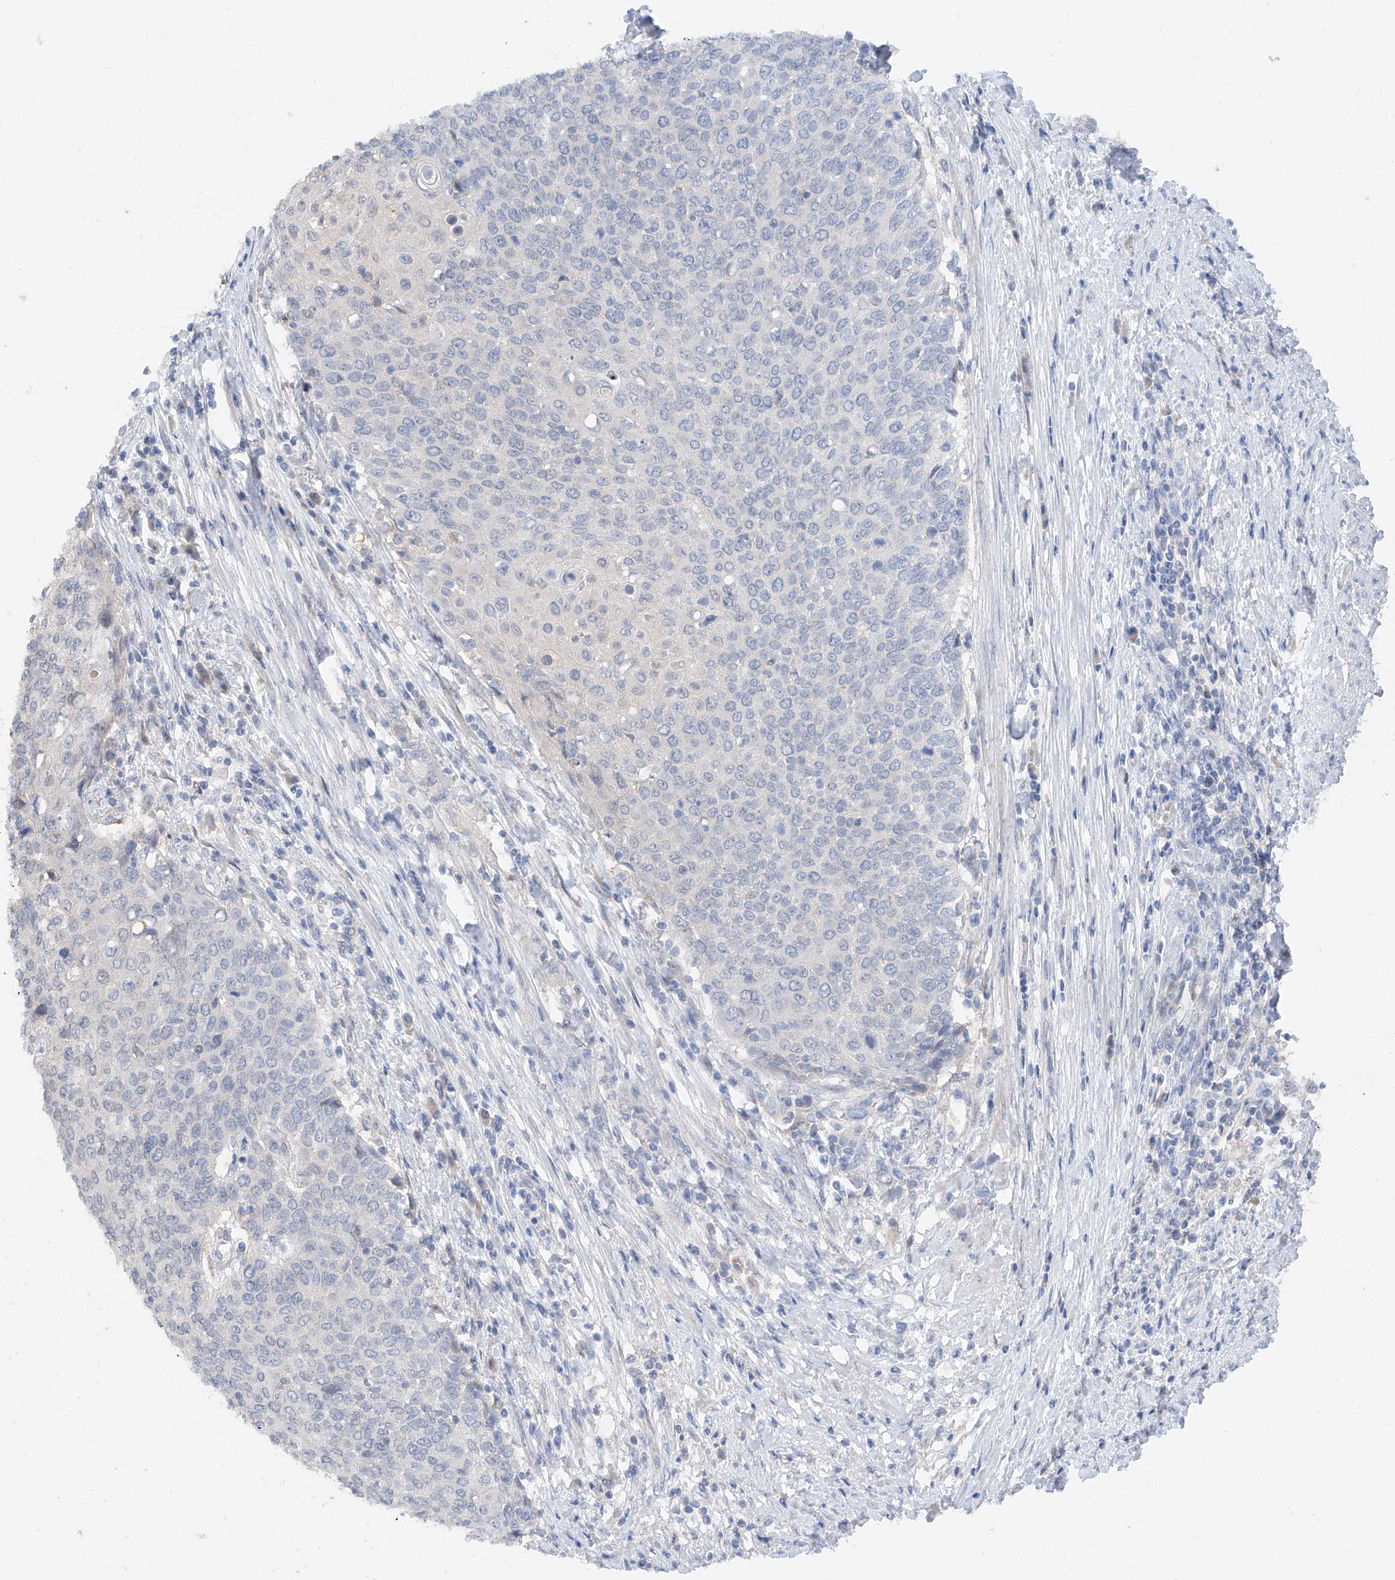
{"staining": {"intensity": "negative", "quantity": "none", "location": "none"}, "tissue": "cervical cancer", "cell_type": "Tumor cells", "image_type": "cancer", "snomed": [{"axis": "morphology", "description": "Squamous cell carcinoma, NOS"}, {"axis": "topography", "description": "Cervix"}], "caption": "The immunohistochemistry histopathology image has no significant expression in tumor cells of cervical cancer tissue.", "gene": "FUCA2", "patient": {"sex": "female", "age": 39}}